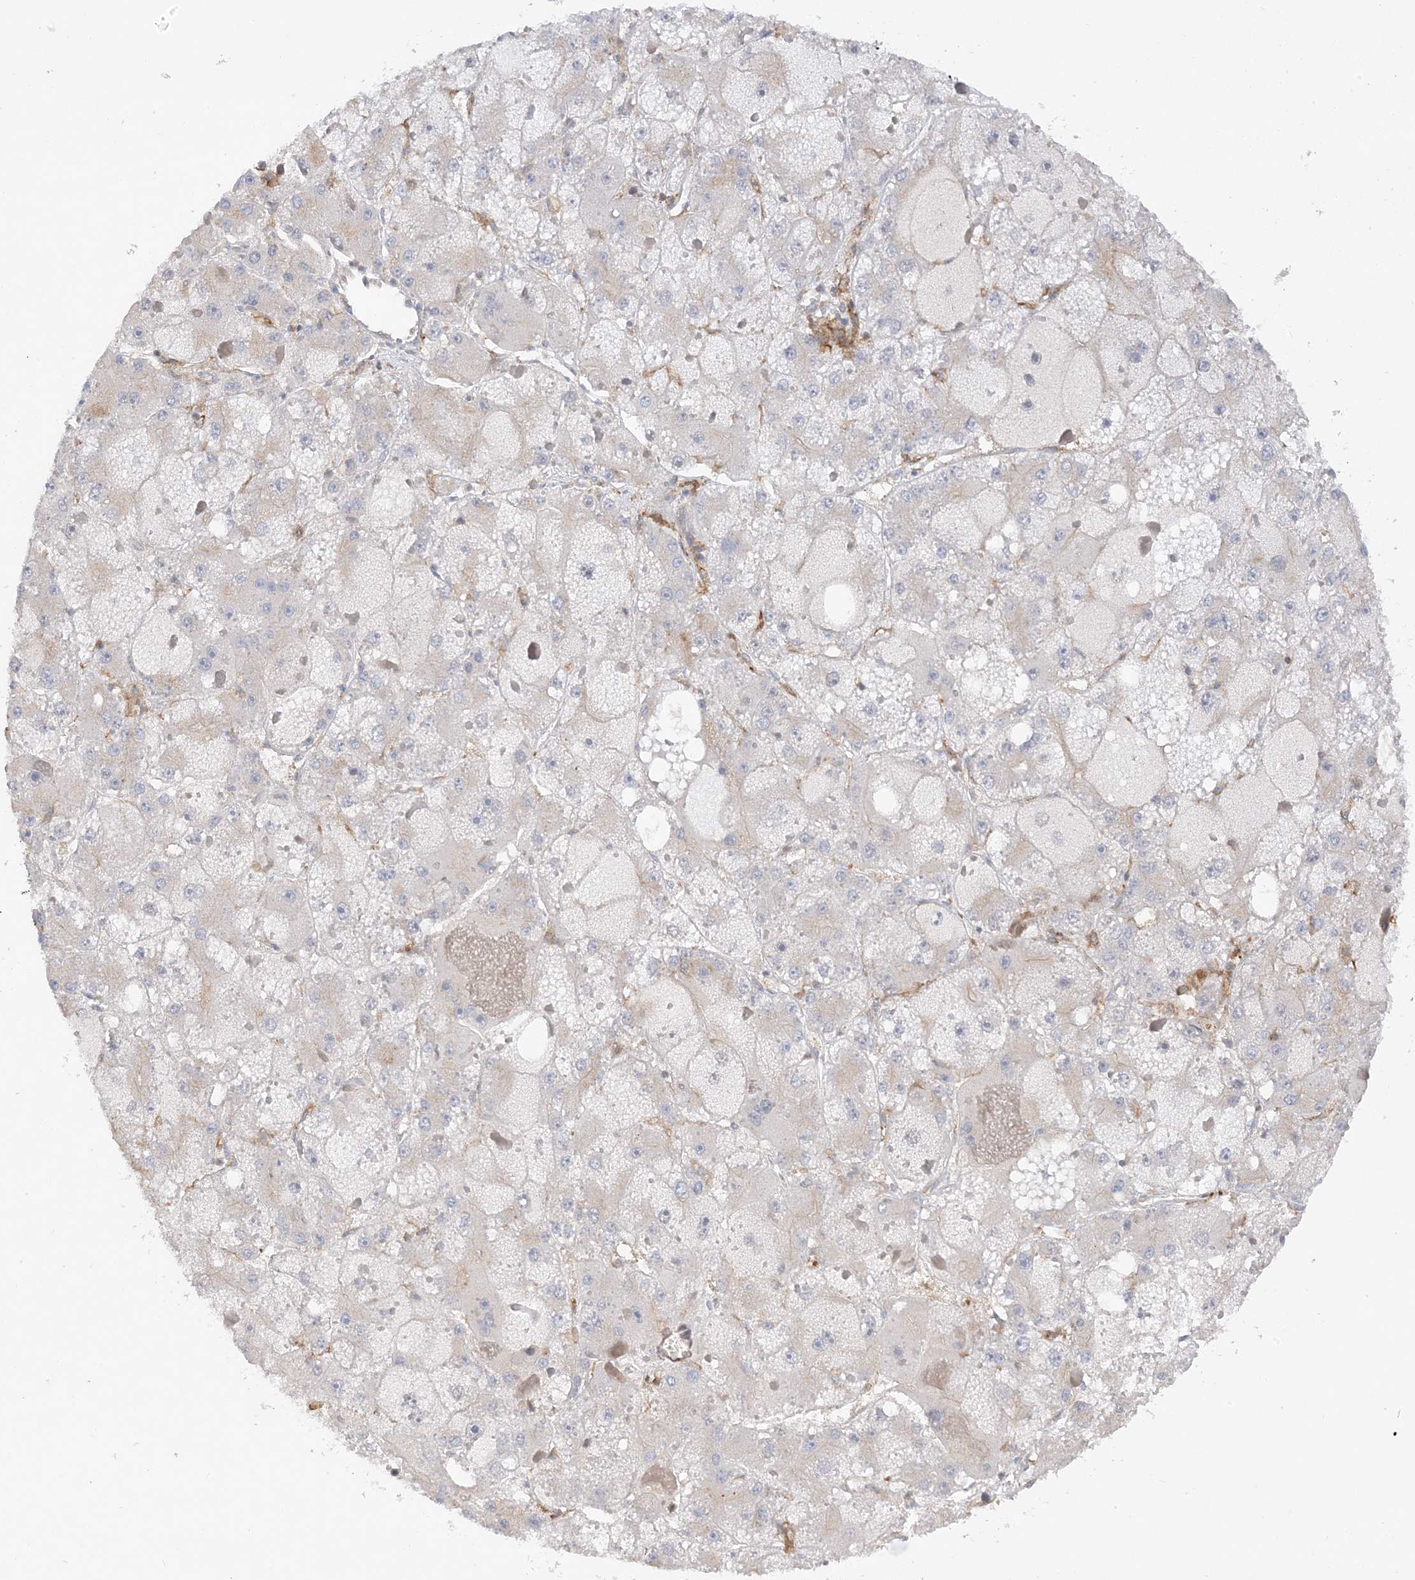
{"staining": {"intensity": "negative", "quantity": "none", "location": "none"}, "tissue": "liver cancer", "cell_type": "Tumor cells", "image_type": "cancer", "snomed": [{"axis": "morphology", "description": "Carcinoma, Hepatocellular, NOS"}, {"axis": "topography", "description": "Liver"}], "caption": "High power microscopy micrograph of an immunohistochemistry (IHC) photomicrograph of liver cancer (hepatocellular carcinoma), revealing no significant staining in tumor cells.", "gene": "PHACTR2", "patient": {"sex": "female", "age": 73}}